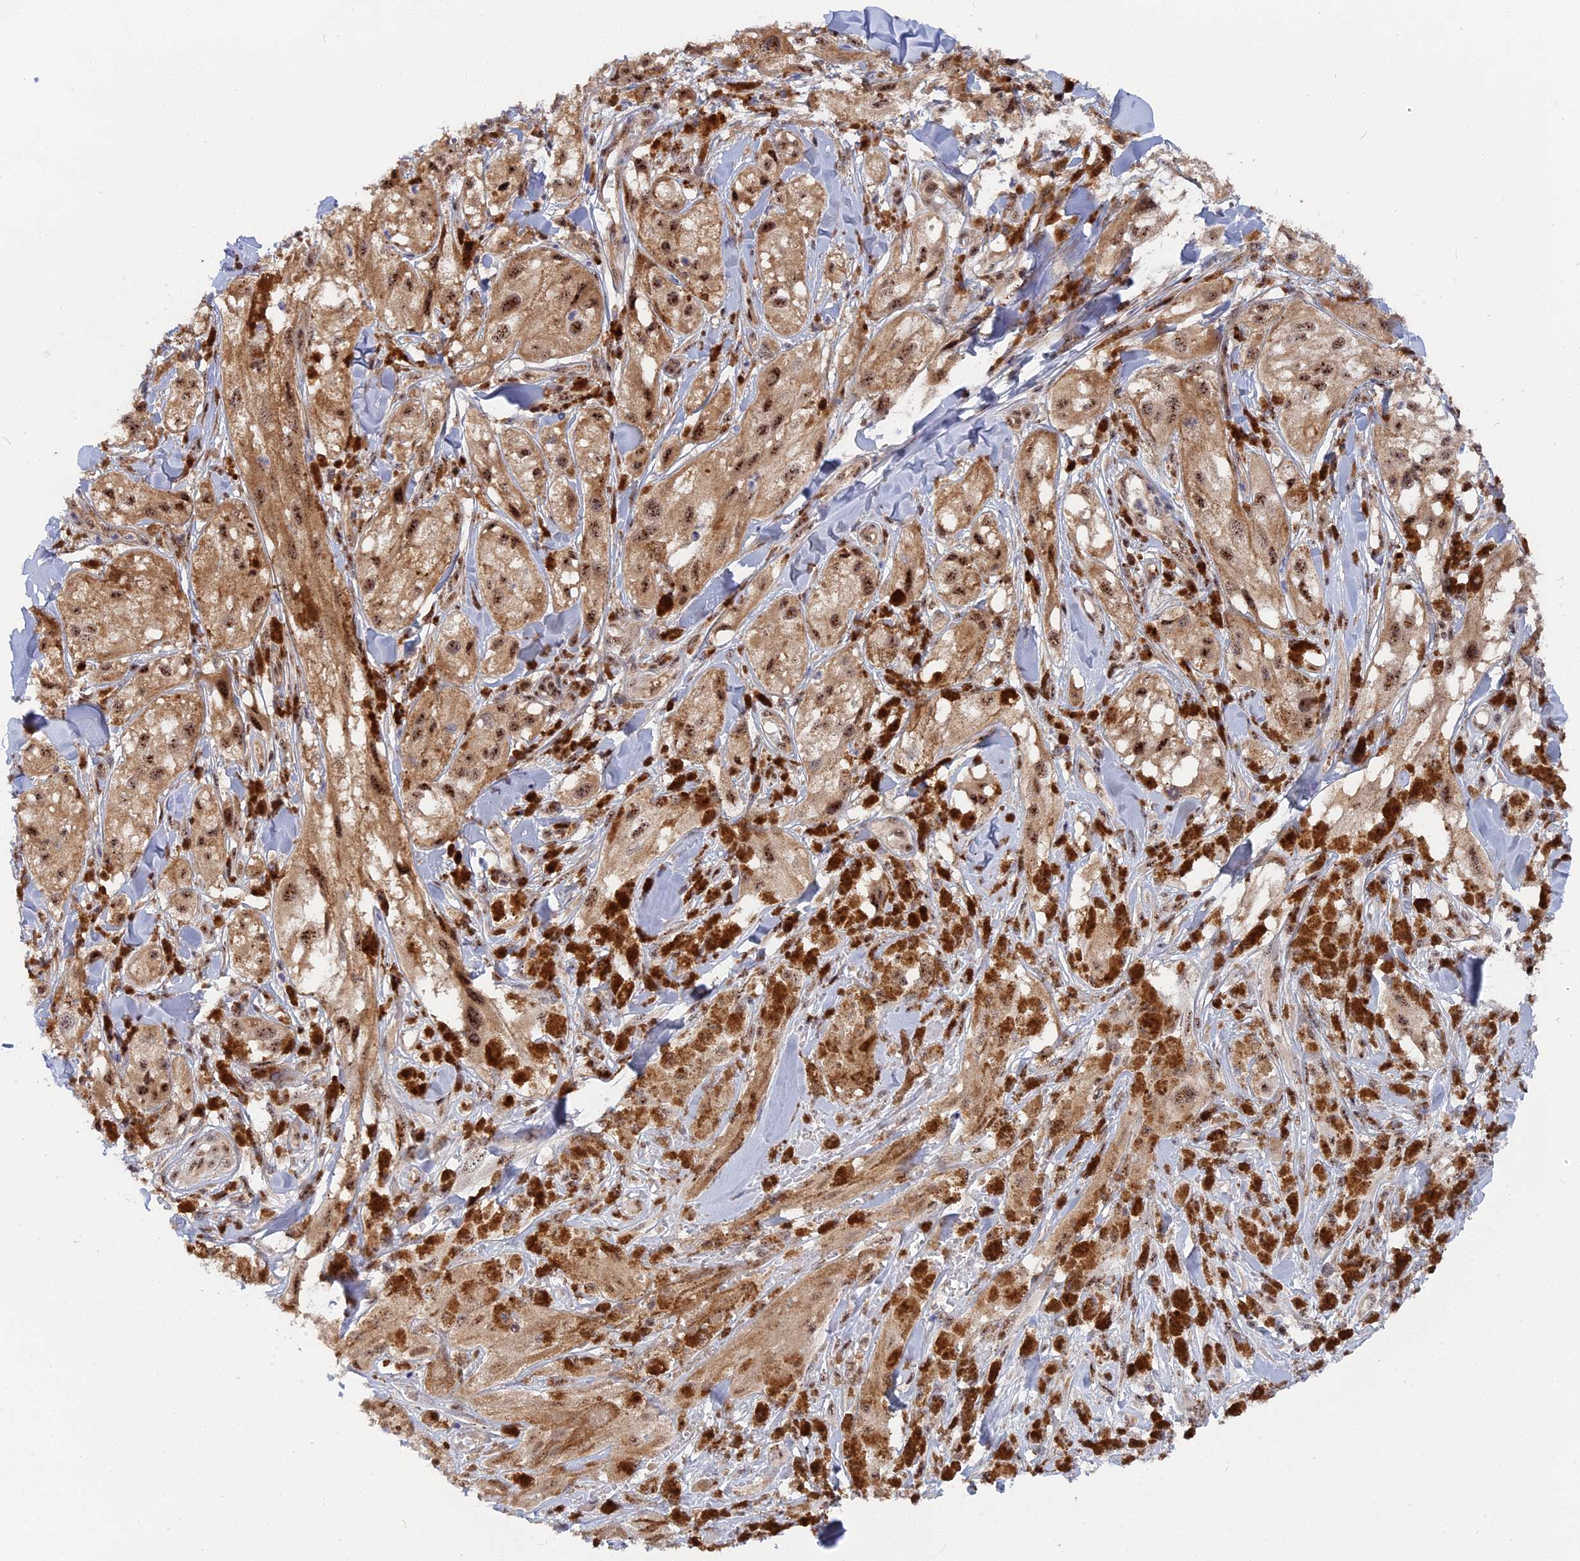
{"staining": {"intensity": "moderate", "quantity": ">75%", "location": "cytoplasmic/membranous,nuclear"}, "tissue": "melanoma", "cell_type": "Tumor cells", "image_type": "cancer", "snomed": [{"axis": "morphology", "description": "Malignant melanoma, NOS"}, {"axis": "topography", "description": "Skin"}], "caption": "Malignant melanoma stained with DAB immunohistochemistry (IHC) exhibits medium levels of moderate cytoplasmic/membranous and nuclear expression in approximately >75% of tumor cells.", "gene": "TAB1", "patient": {"sex": "male", "age": 88}}